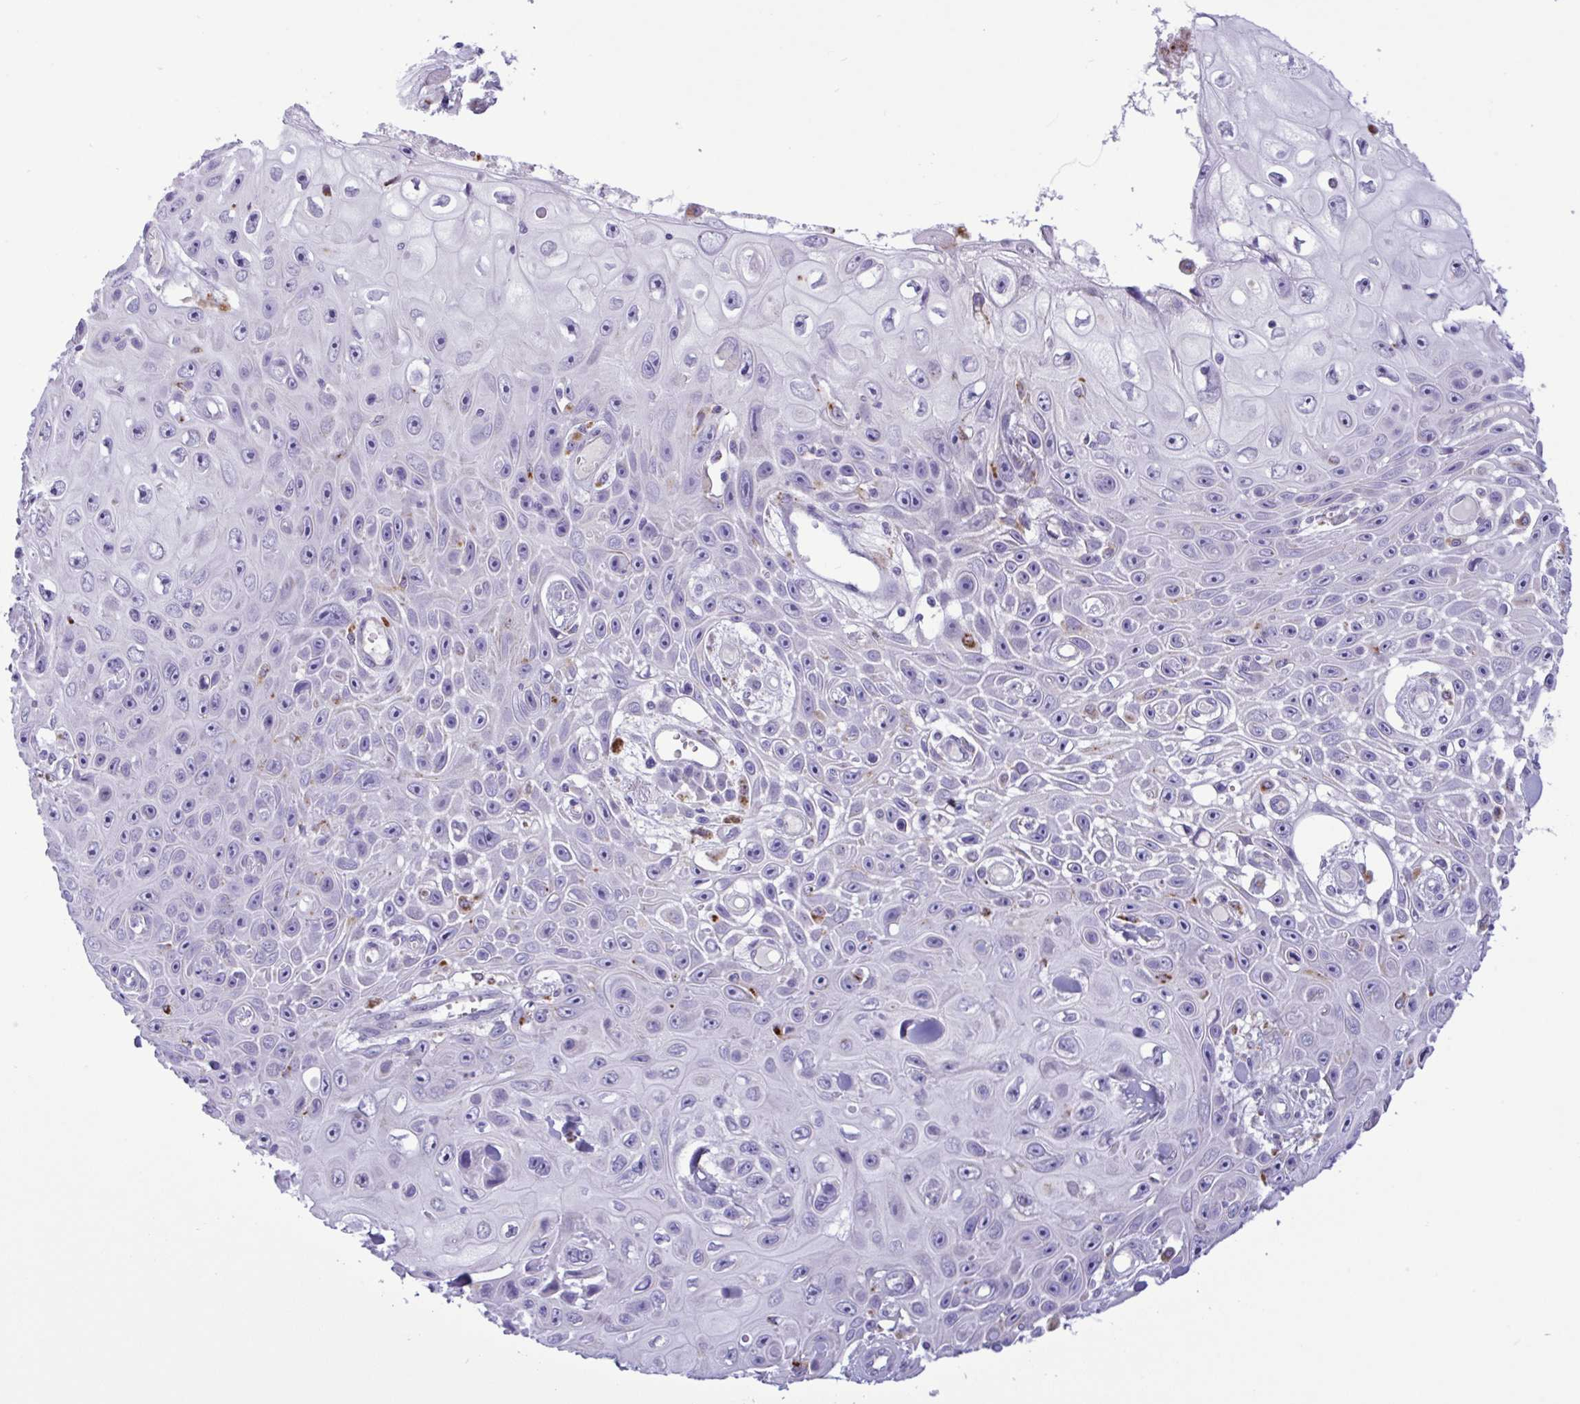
{"staining": {"intensity": "moderate", "quantity": "<25%", "location": "cytoplasmic/membranous"}, "tissue": "skin cancer", "cell_type": "Tumor cells", "image_type": "cancer", "snomed": [{"axis": "morphology", "description": "Squamous cell carcinoma, NOS"}, {"axis": "topography", "description": "Skin"}], "caption": "A micrograph showing moderate cytoplasmic/membranous positivity in about <25% of tumor cells in skin cancer, as visualized by brown immunohistochemical staining.", "gene": "SREBF1", "patient": {"sex": "male", "age": 82}}